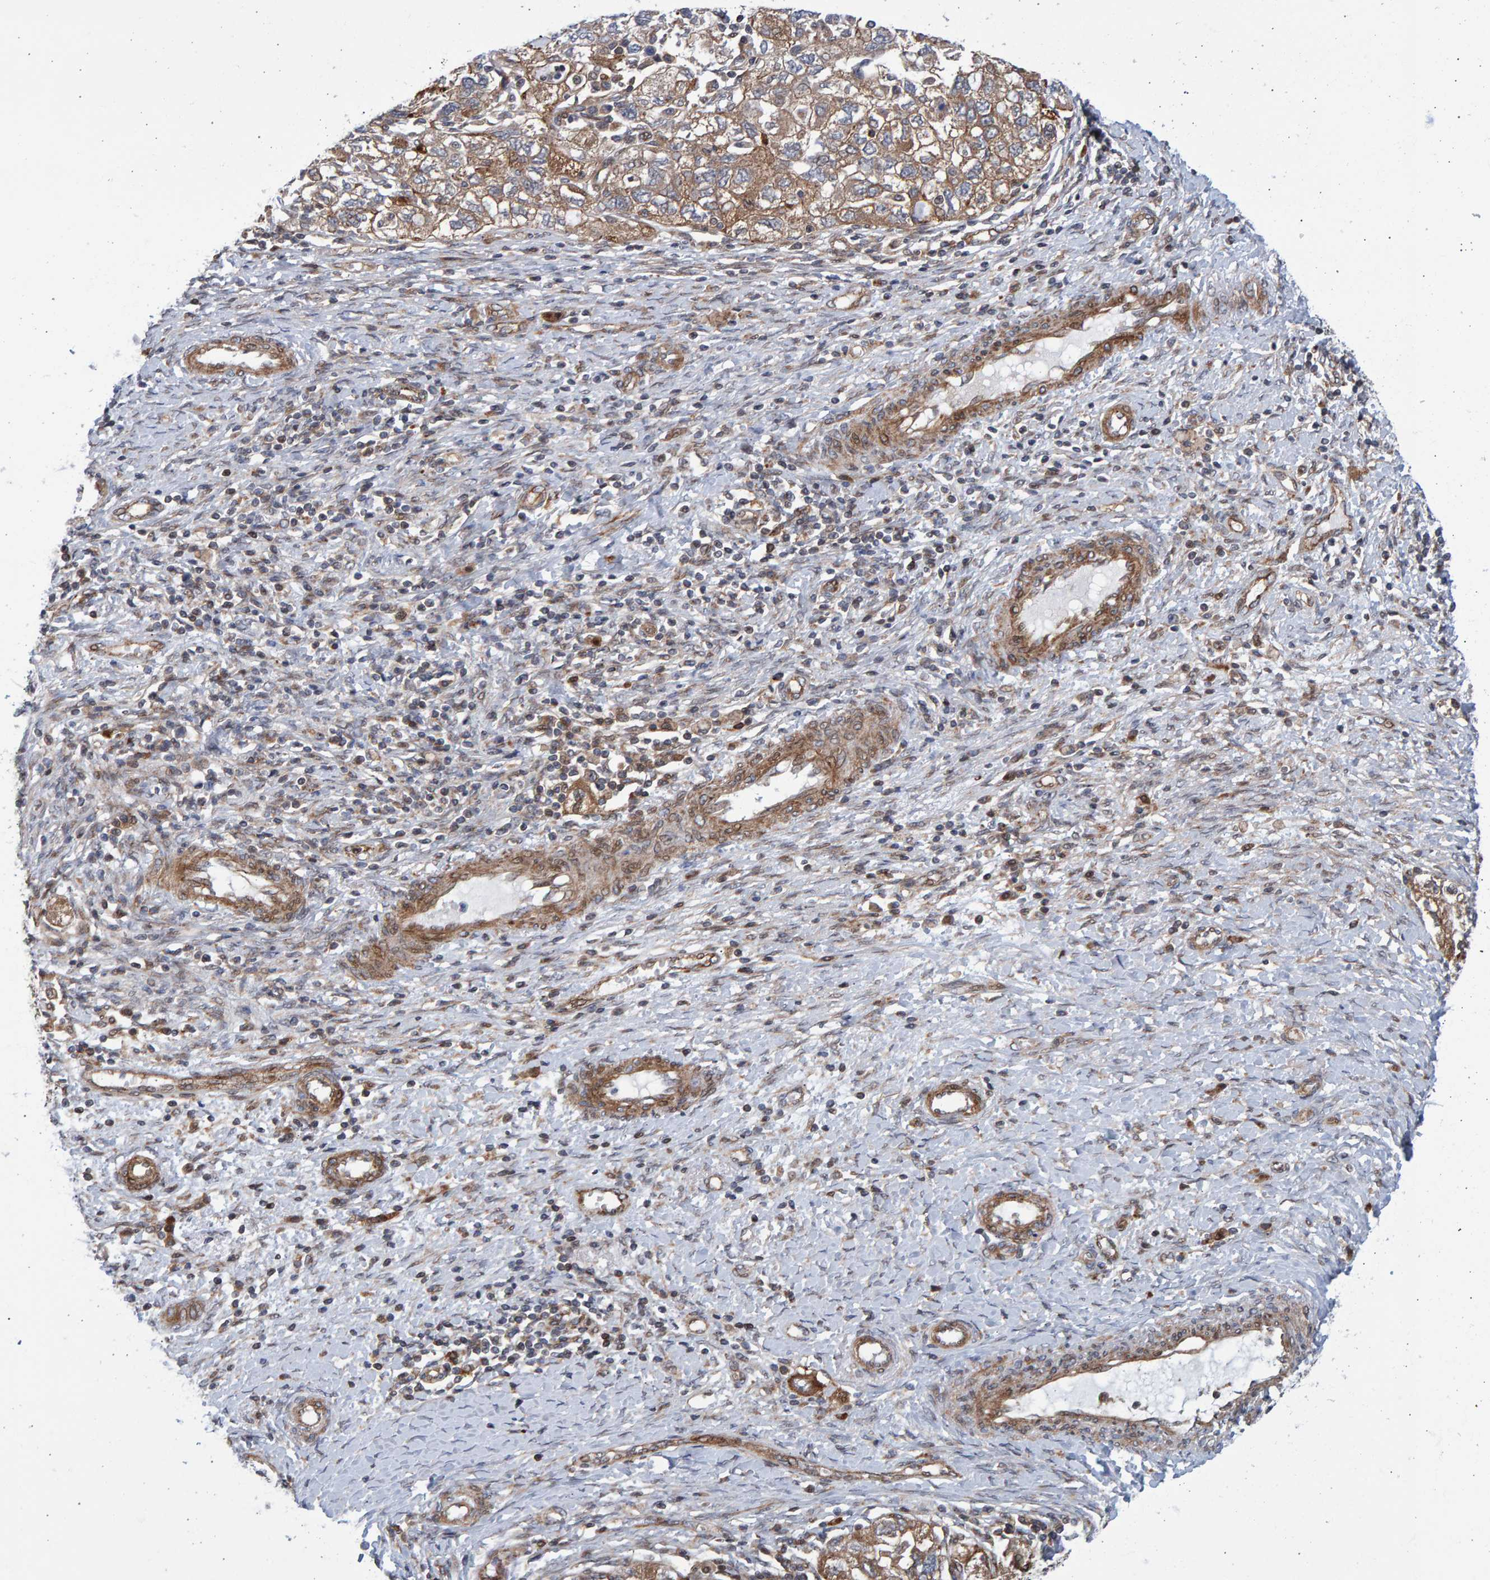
{"staining": {"intensity": "moderate", "quantity": ">75%", "location": "cytoplasmic/membranous"}, "tissue": "ovarian cancer", "cell_type": "Tumor cells", "image_type": "cancer", "snomed": [{"axis": "morphology", "description": "Carcinoma, NOS"}, {"axis": "morphology", "description": "Cystadenocarcinoma, serous, NOS"}, {"axis": "topography", "description": "Ovary"}], "caption": "Serous cystadenocarcinoma (ovarian) tissue exhibits moderate cytoplasmic/membranous staining in approximately >75% of tumor cells", "gene": "LRBA", "patient": {"sex": "female", "age": 69}}